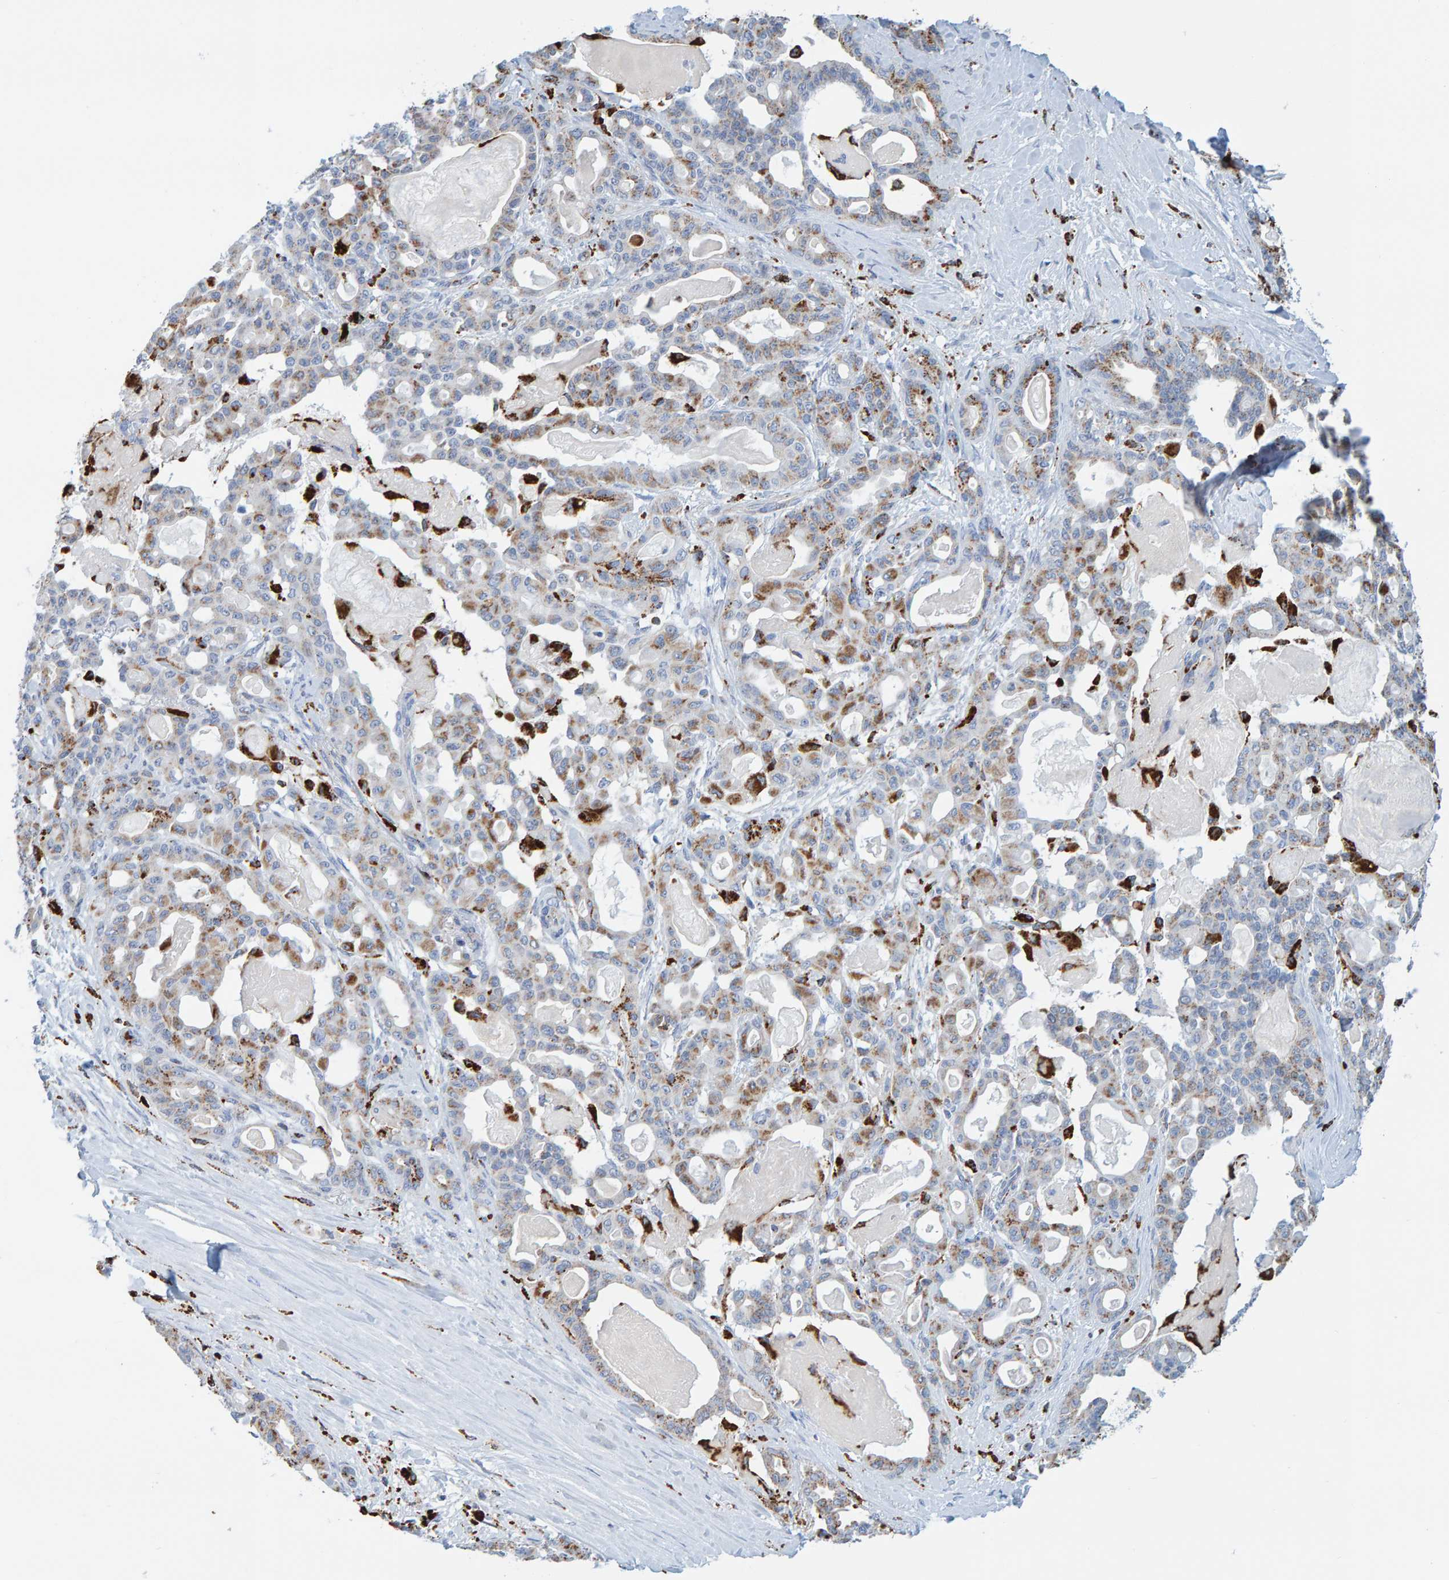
{"staining": {"intensity": "moderate", "quantity": "25%-75%", "location": "cytoplasmic/membranous"}, "tissue": "pancreatic cancer", "cell_type": "Tumor cells", "image_type": "cancer", "snomed": [{"axis": "morphology", "description": "Adenocarcinoma, NOS"}, {"axis": "topography", "description": "Pancreas"}], "caption": "The image shows immunohistochemical staining of pancreatic cancer (adenocarcinoma). There is moderate cytoplasmic/membranous positivity is appreciated in about 25%-75% of tumor cells.", "gene": "BIN3", "patient": {"sex": "male", "age": 63}}